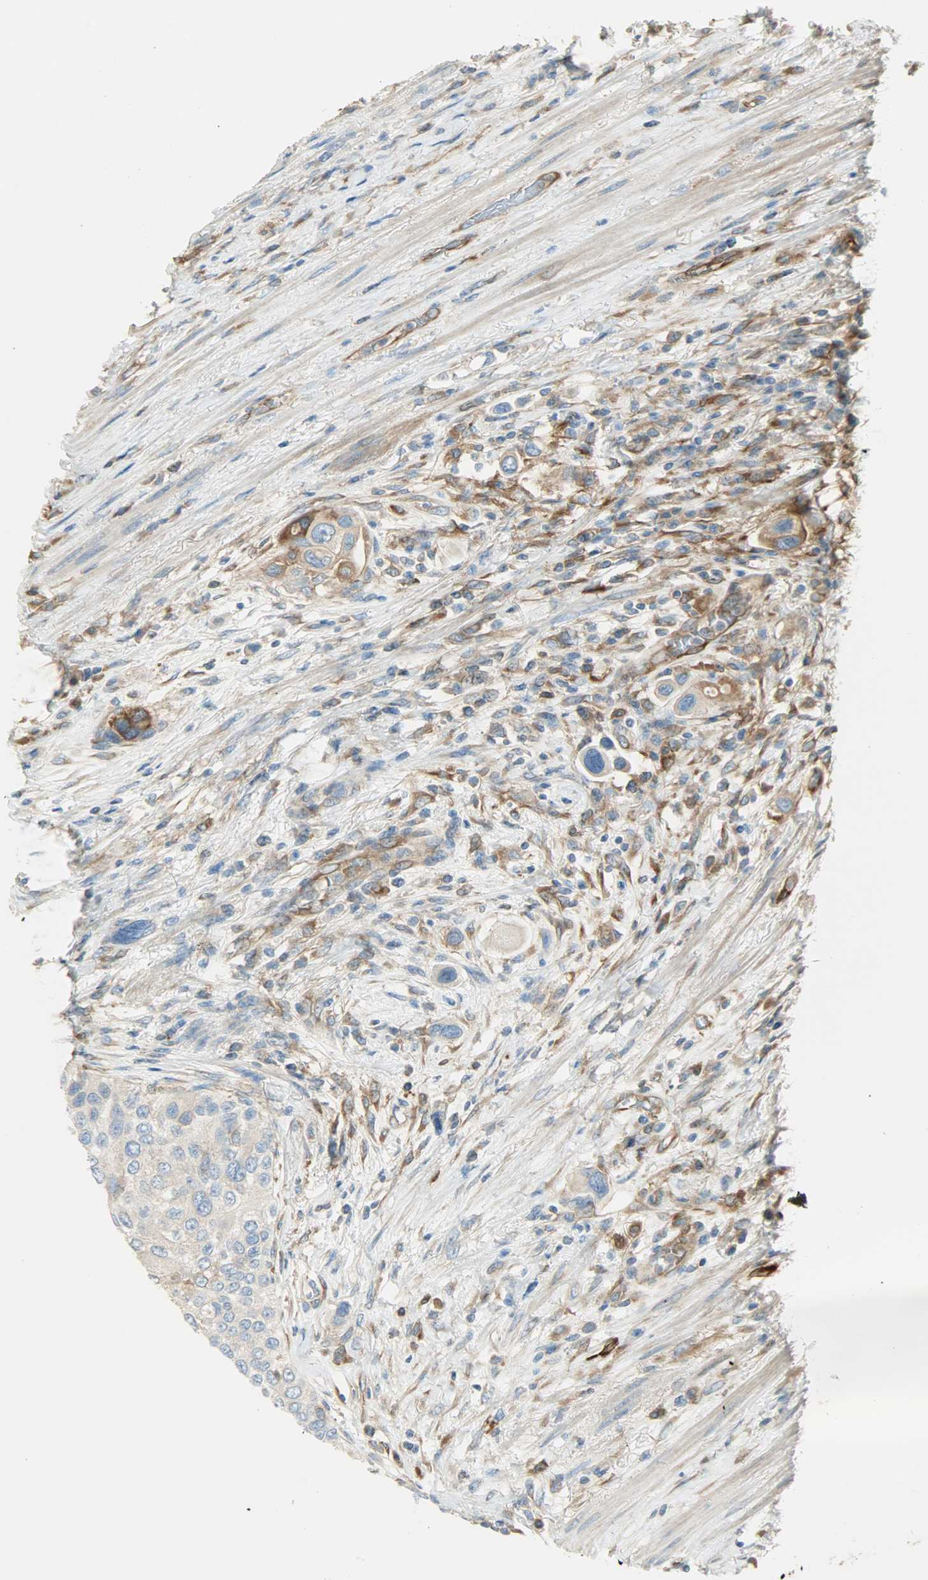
{"staining": {"intensity": "moderate", "quantity": "25%-75%", "location": "cytoplasmic/membranous"}, "tissue": "urothelial cancer", "cell_type": "Tumor cells", "image_type": "cancer", "snomed": [{"axis": "morphology", "description": "Urothelial carcinoma, High grade"}, {"axis": "topography", "description": "Urinary bladder"}], "caption": "Tumor cells demonstrate medium levels of moderate cytoplasmic/membranous expression in approximately 25%-75% of cells in human high-grade urothelial carcinoma.", "gene": "WARS1", "patient": {"sex": "female", "age": 56}}